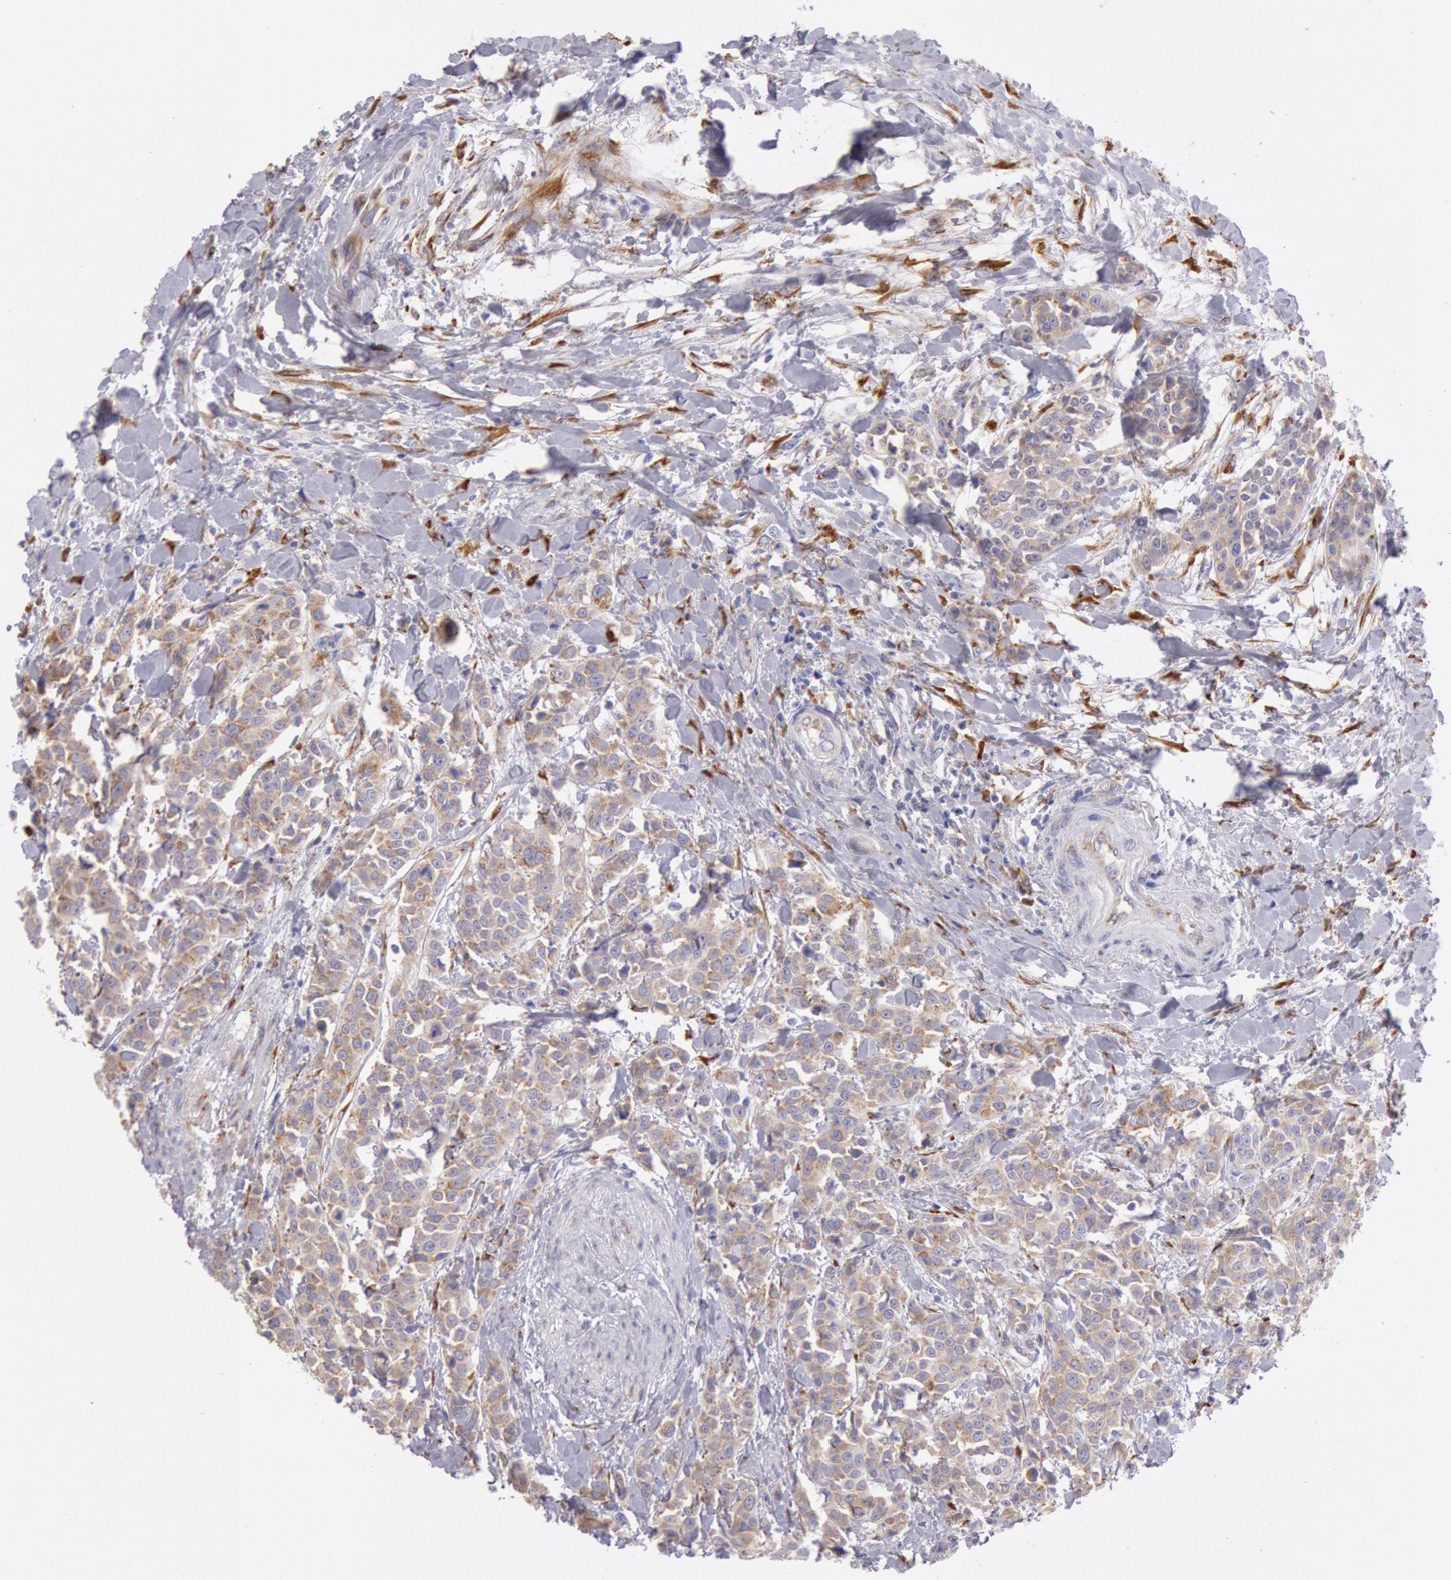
{"staining": {"intensity": "weak", "quantity": ">75%", "location": "cytoplasmic/membranous"}, "tissue": "urothelial cancer", "cell_type": "Tumor cells", "image_type": "cancer", "snomed": [{"axis": "morphology", "description": "Urothelial carcinoma, High grade"}, {"axis": "topography", "description": "Urinary bladder"}], "caption": "This photomicrograph shows urothelial cancer stained with IHC to label a protein in brown. The cytoplasmic/membranous of tumor cells show weak positivity for the protein. Nuclei are counter-stained blue.", "gene": "CIDEB", "patient": {"sex": "male", "age": 56}}